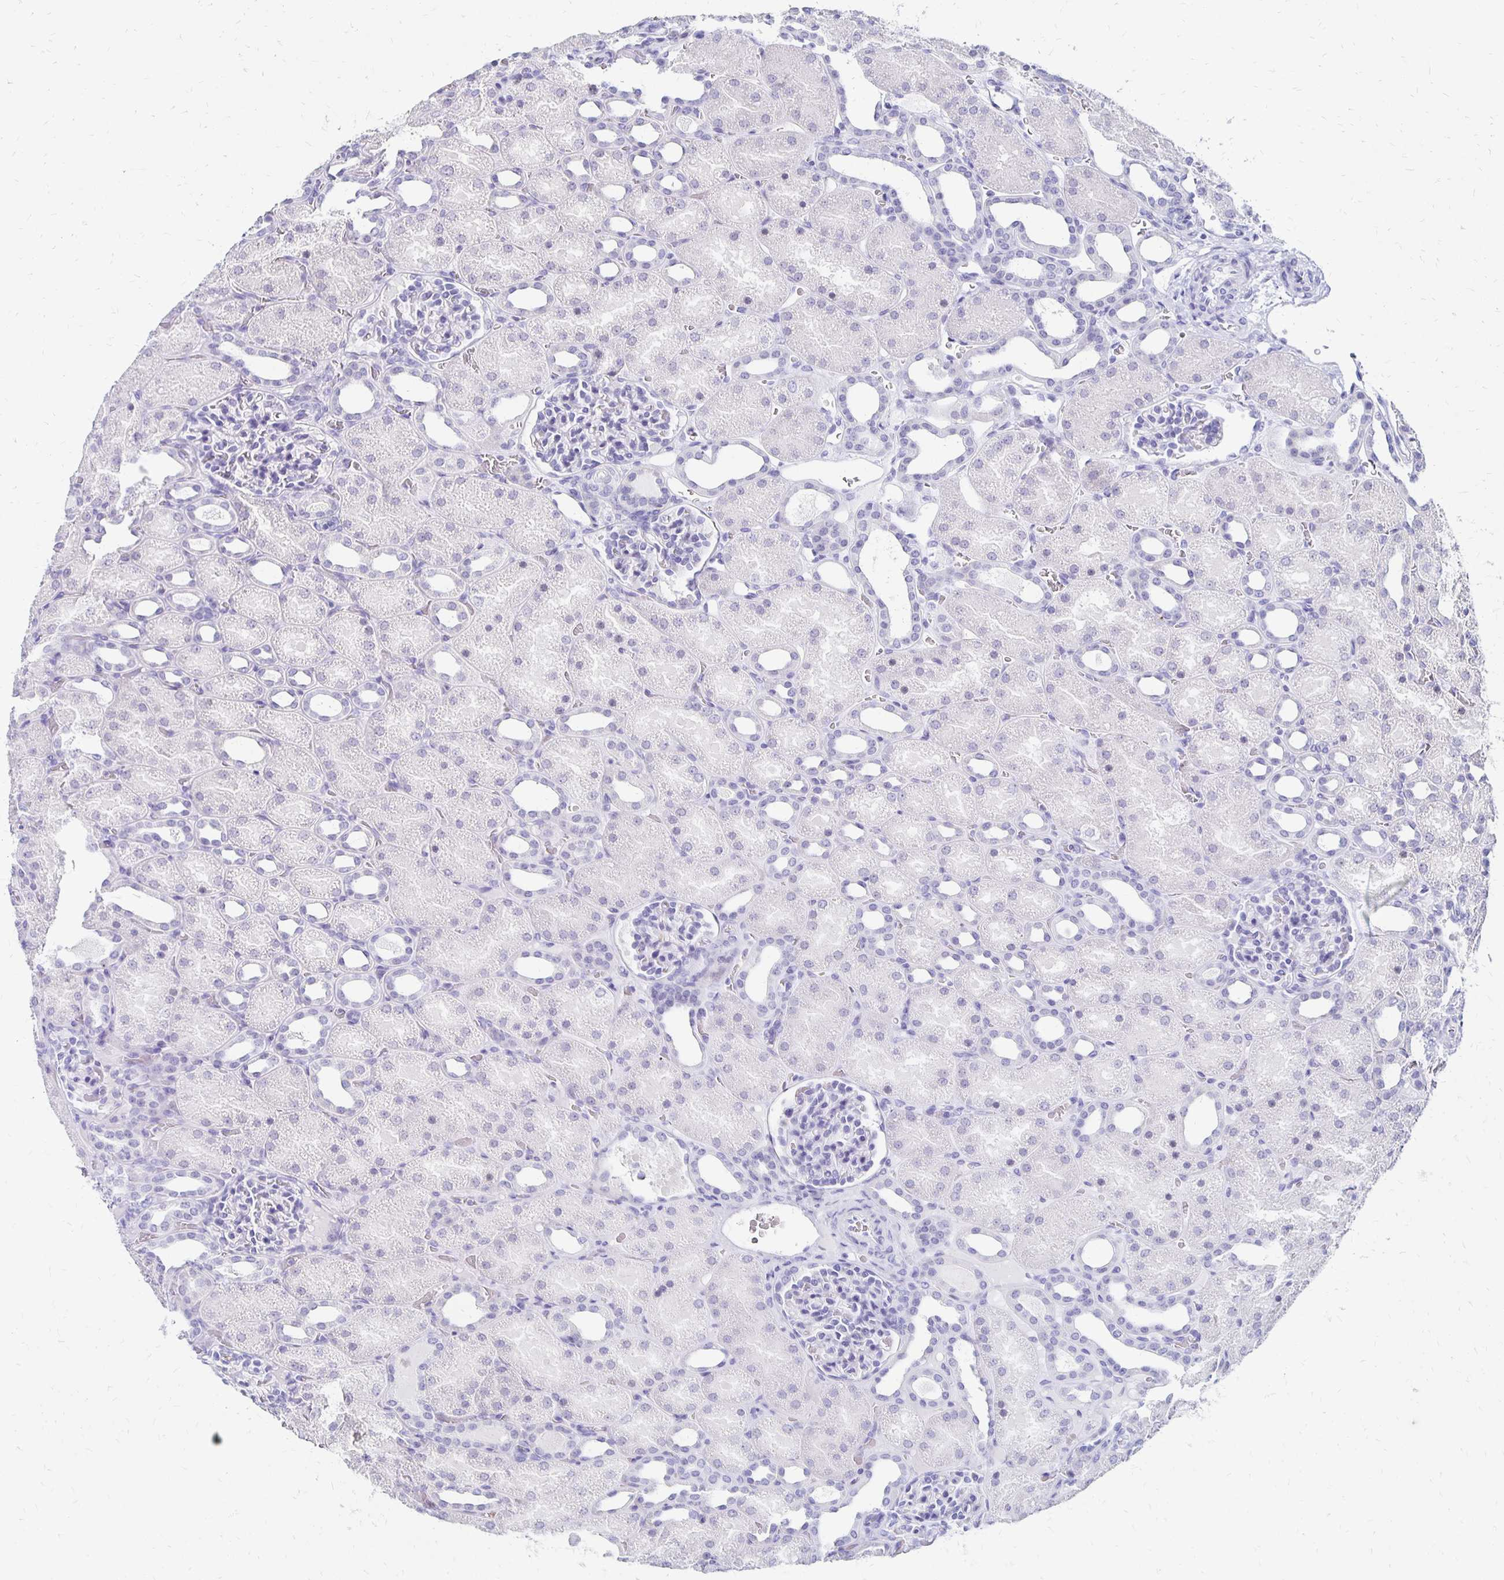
{"staining": {"intensity": "negative", "quantity": "none", "location": "none"}, "tissue": "kidney", "cell_type": "Cells in glomeruli", "image_type": "normal", "snomed": [{"axis": "morphology", "description": "Normal tissue, NOS"}, {"axis": "topography", "description": "Kidney"}], "caption": "A high-resolution image shows immunohistochemistry staining of normal kidney, which exhibits no significant positivity in cells in glomeruli.", "gene": "SYT2", "patient": {"sex": "male", "age": 2}}